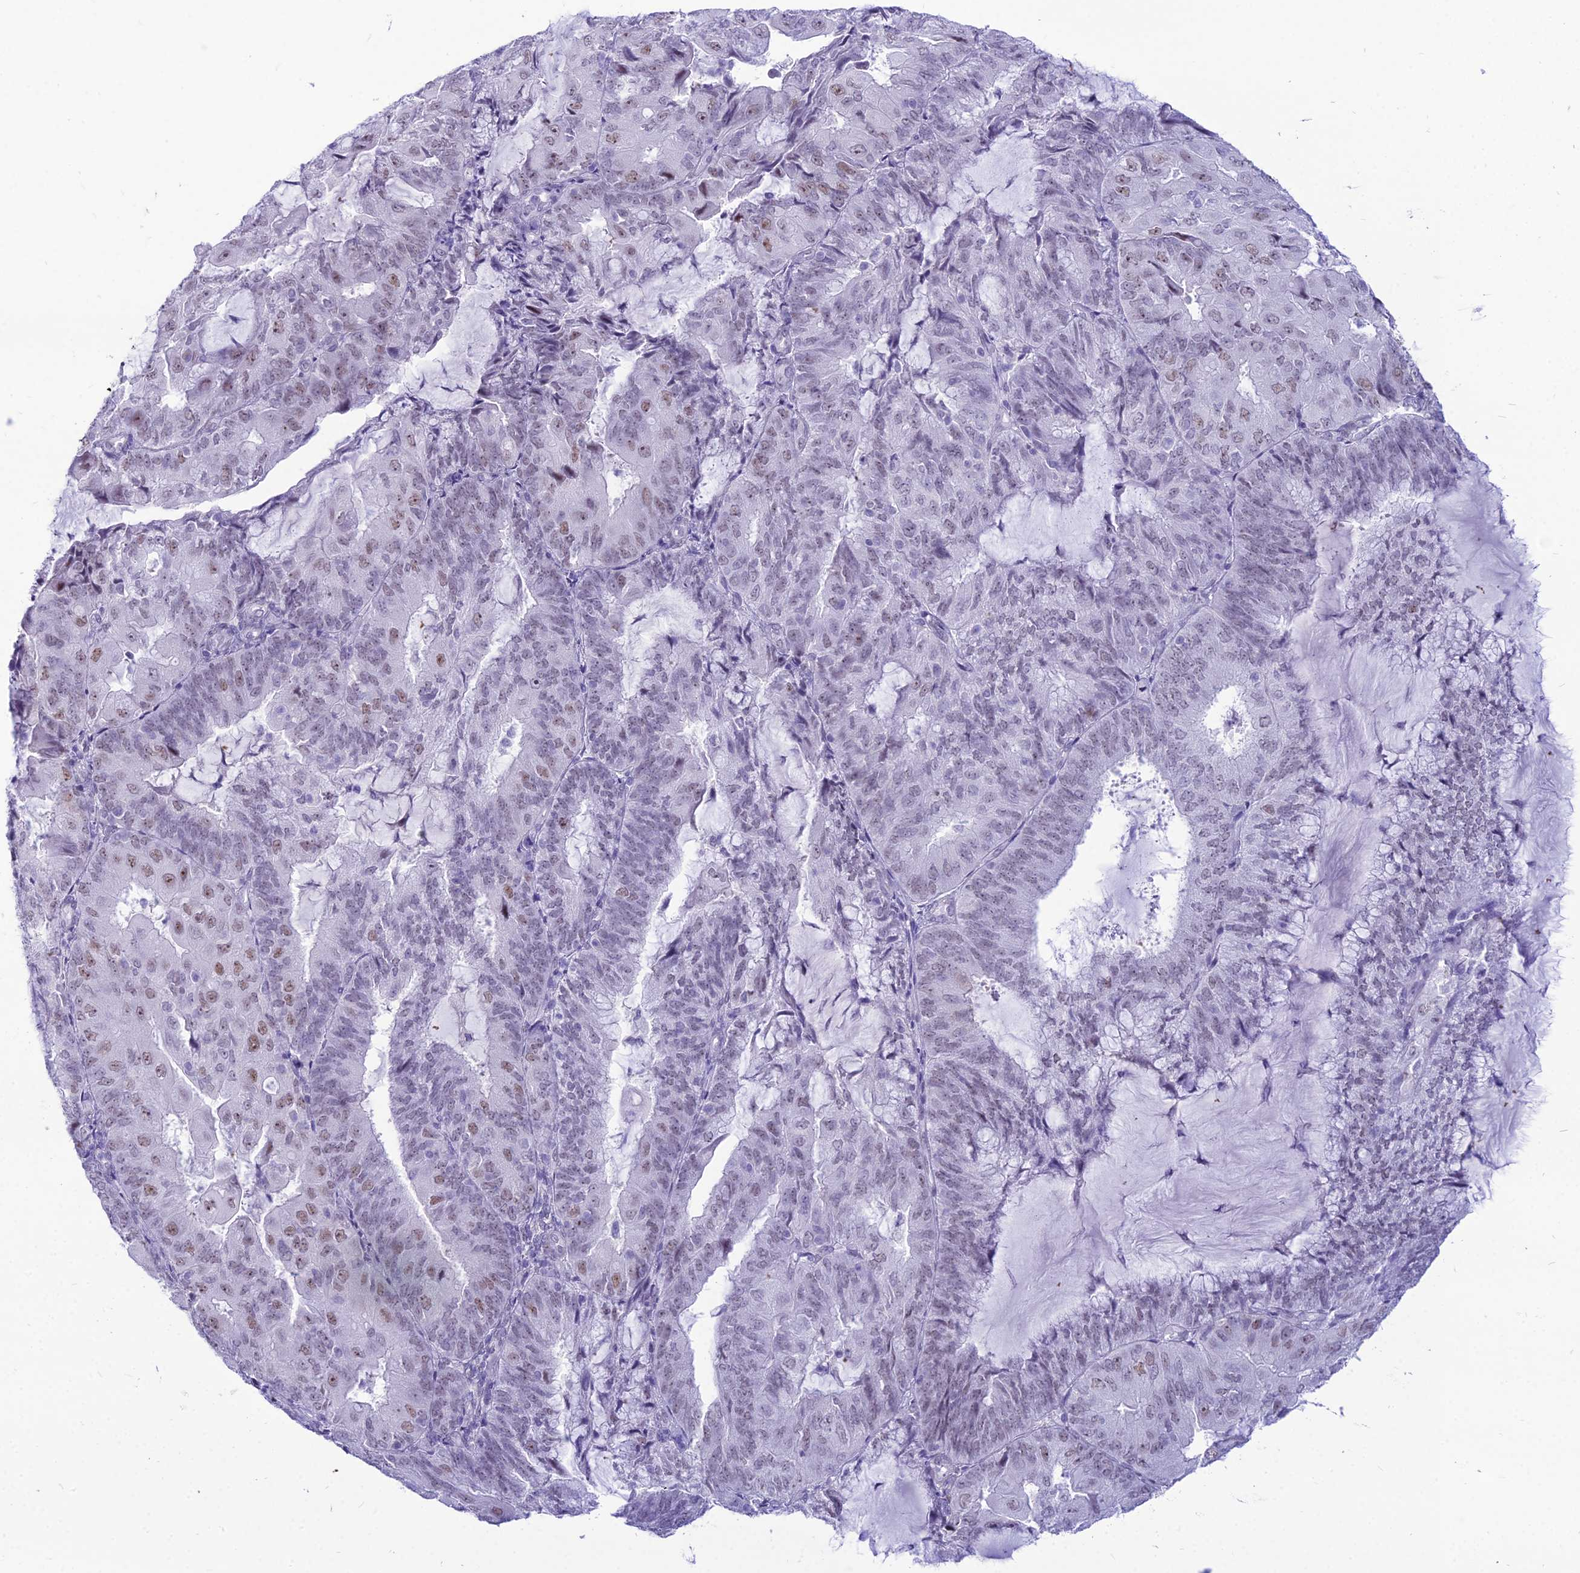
{"staining": {"intensity": "moderate", "quantity": "<25%", "location": "nuclear"}, "tissue": "endometrial cancer", "cell_type": "Tumor cells", "image_type": "cancer", "snomed": [{"axis": "morphology", "description": "Adenocarcinoma, NOS"}, {"axis": "topography", "description": "Endometrium"}], "caption": "Immunohistochemistry (IHC) micrograph of neoplastic tissue: human adenocarcinoma (endometrial) stained using IHC displays low levels of moderate protein expression localized specifically in the nuclear of tumor cells, appearing as a nuclear brown color.", "gene": "DHX40", "patient": {"sex": "female", "age": 81}}